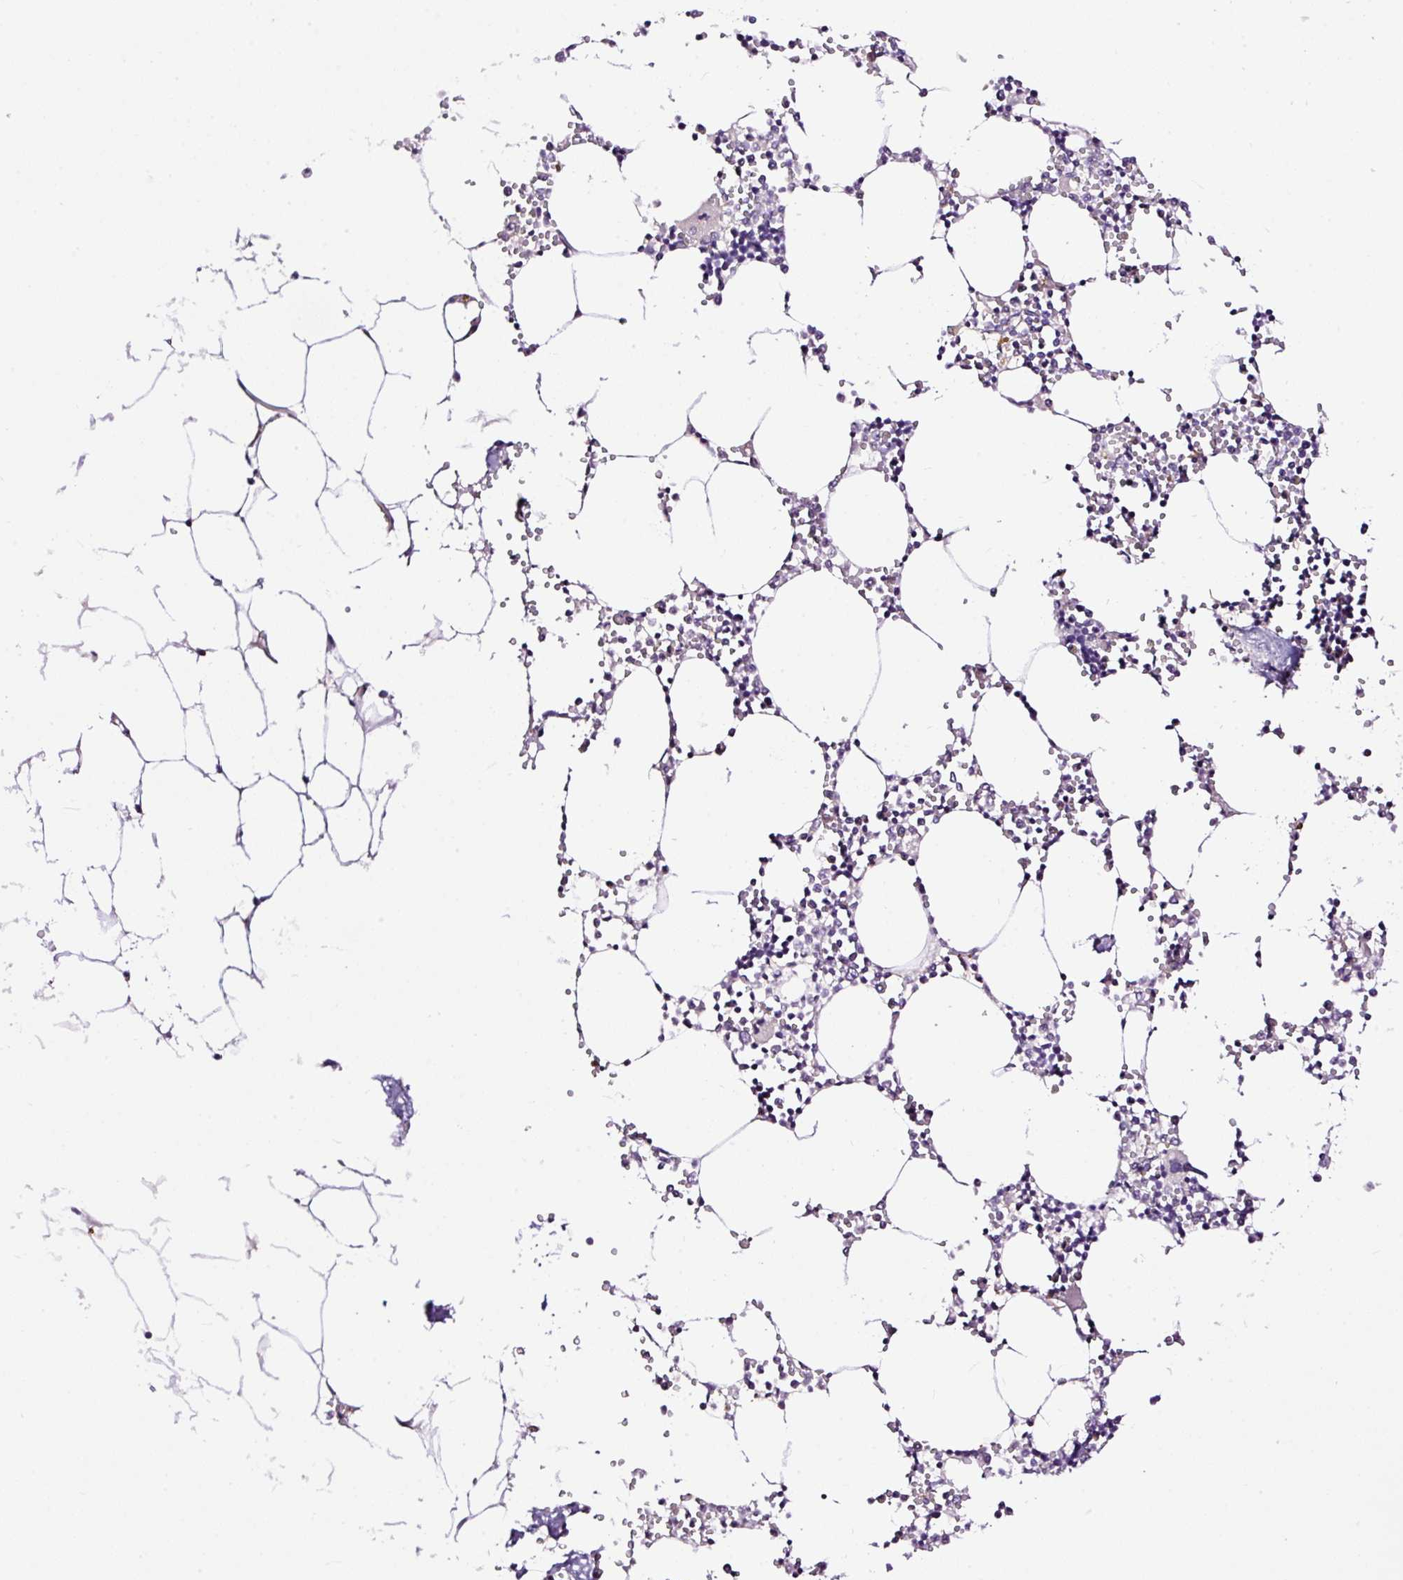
{"staining": {"intensity": "strong", "quantity": "<25%", "location": "cytoplasmic/membranous"}, "tissue": "bone marrow", "cell_type": "Hematopoietic cells", "image_type": "normal", "snomed": [{"axis": "morphology", "description": "Normal tissue, NOS"}, {"axis": "topography", "description": "Bone marrow"}], "caption": "Protein expression analysis of benign human bone marrow reveals strong cytoplasmic/membranous positivity in approximately <25% of hematopoietic cells. (Stains: DAB (3,3'-diaminobenzidine) in brown, nuclei in blue, Microscopy: brightfield microscopy at high magnification).", "gene": "MAGEB16", "patient": {"sex": "male", "age": 54}}